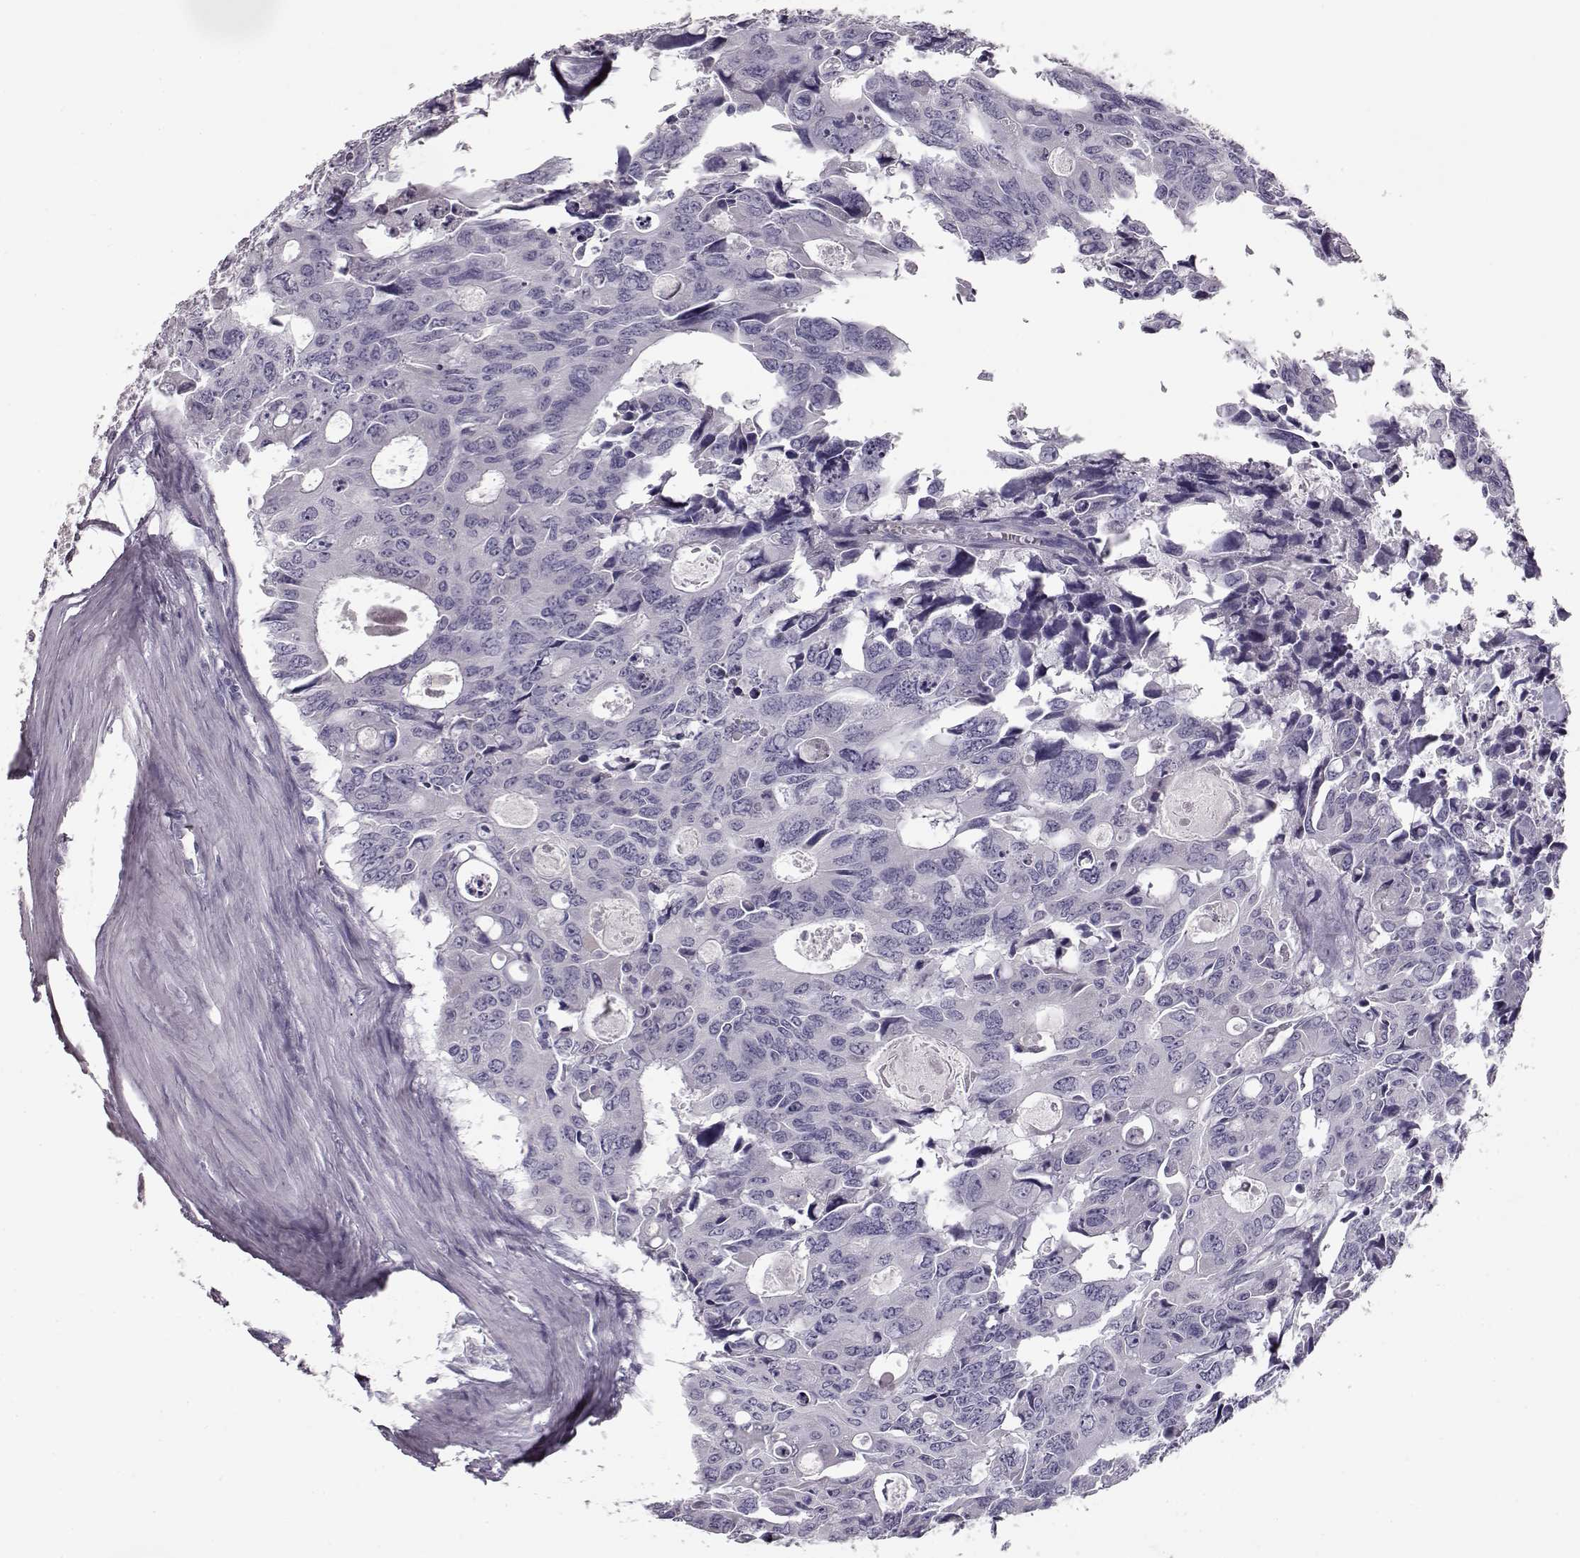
{"staining": {"intensity": "negative", "quantity": "none", "location": "none"}, "tissue": "colorectal cancer", "cell_type": "Tumor cells", "image_type": "cancer", "snomed": [{"axis": "morphology", "description": "Adenocarcinoma, NOS"}, {"axis": "topography", "description": "Rectum"}], "caption": "Immunohistochemical staining of colorectal cancer (adenocarcinoma) demonstrates no significant staining in tumor cells.", "gene": "CCL19", "patient": {"sex": "male", "age": 76}}